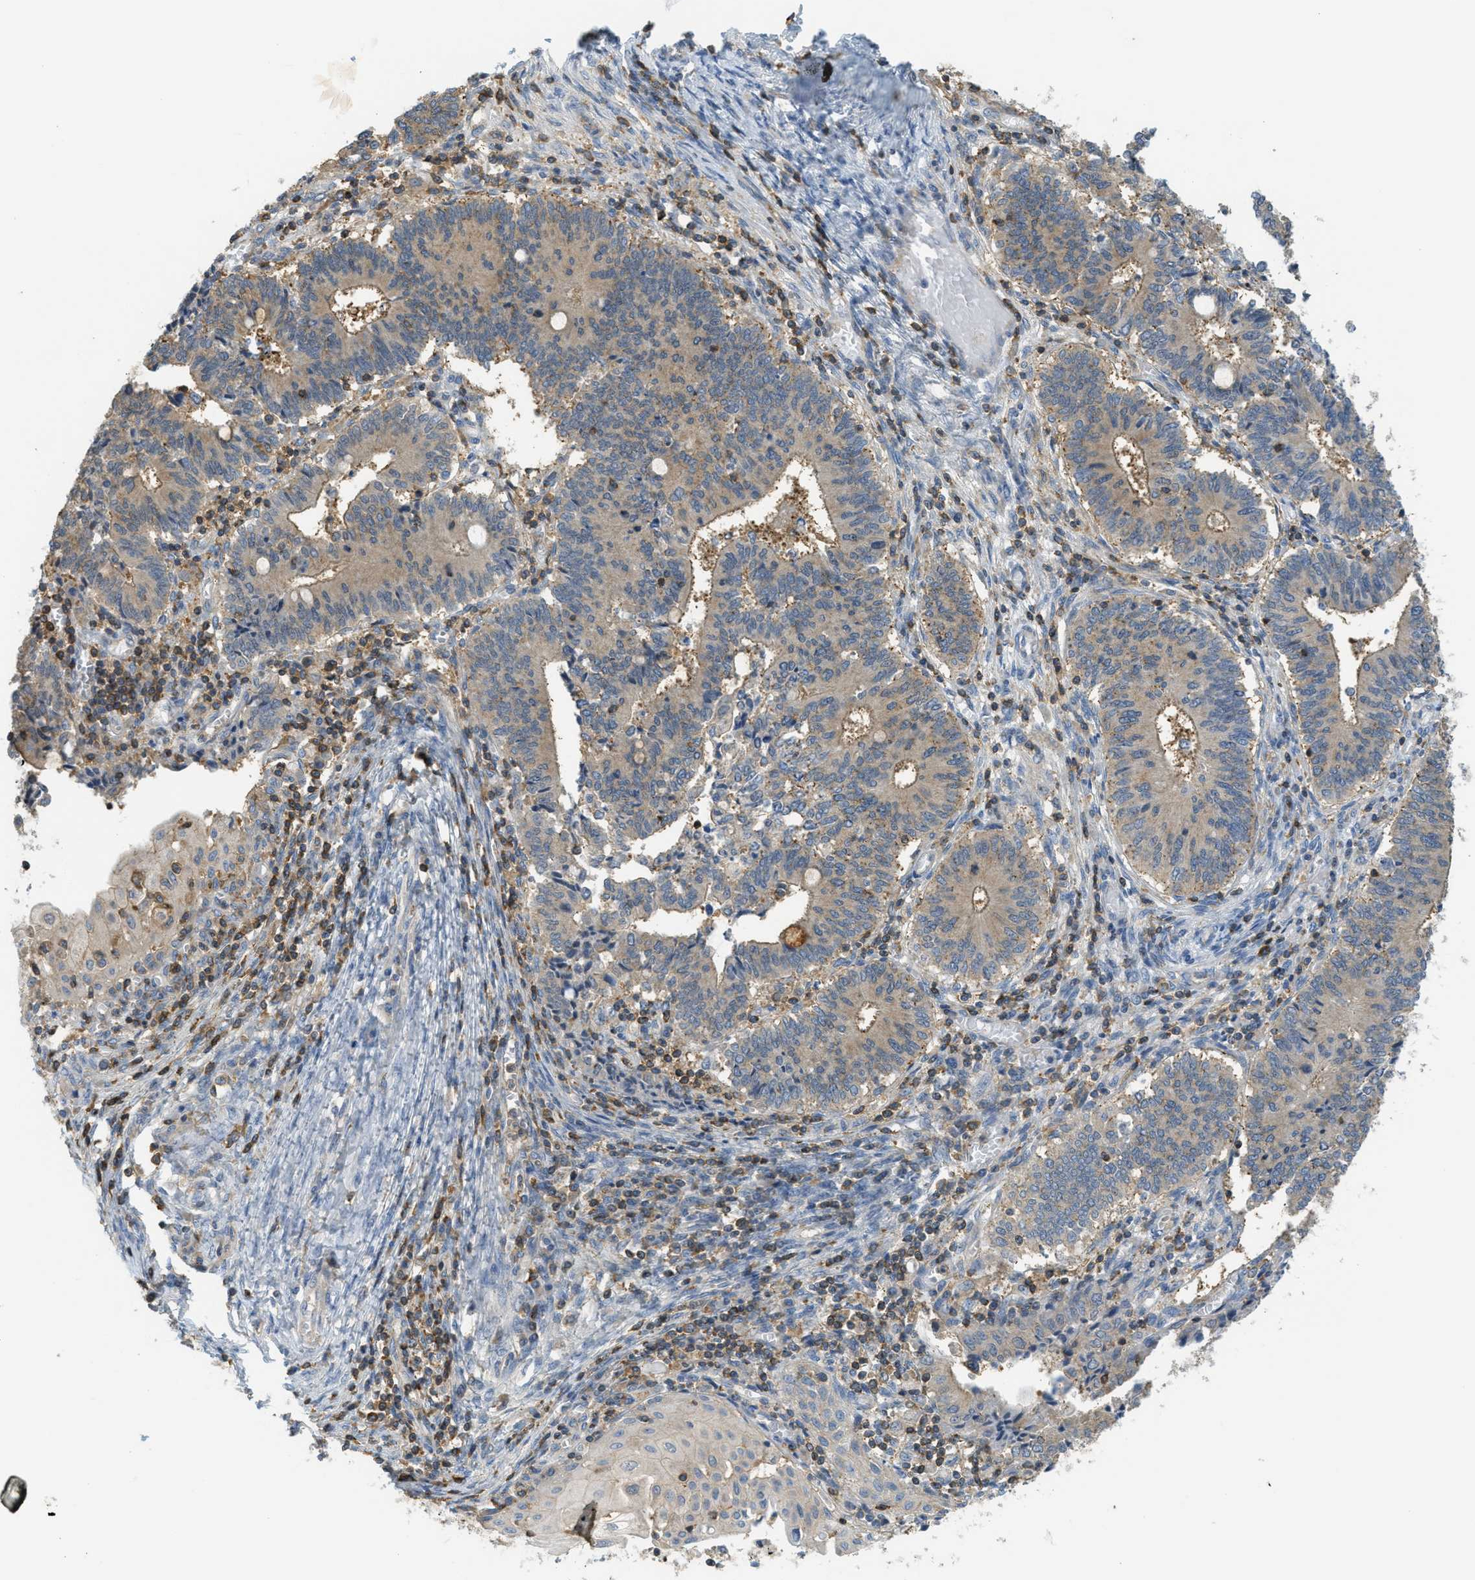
{"staining": {"intensity": "weak", "quantity": ">75%", "location": "cytoplasmic/membranous"}, "tissue": "cervical cancer", "cell_type": "Tumor cells", "image_type": "cancer", "snomed": [{"axis": "morphology", "description": "Adenocarcinoma, NOS"}, {"axis": "topography", "description": "Cervix"}], "caption": "Immunohistochemical staining of adenocarcinoma (cervical) reveals weak cytoplasmic/membranous protein expression in approximately >75% of tumor cells.", "gene": "GRIK2", "patient": {"sex": "female", "age": 44}}